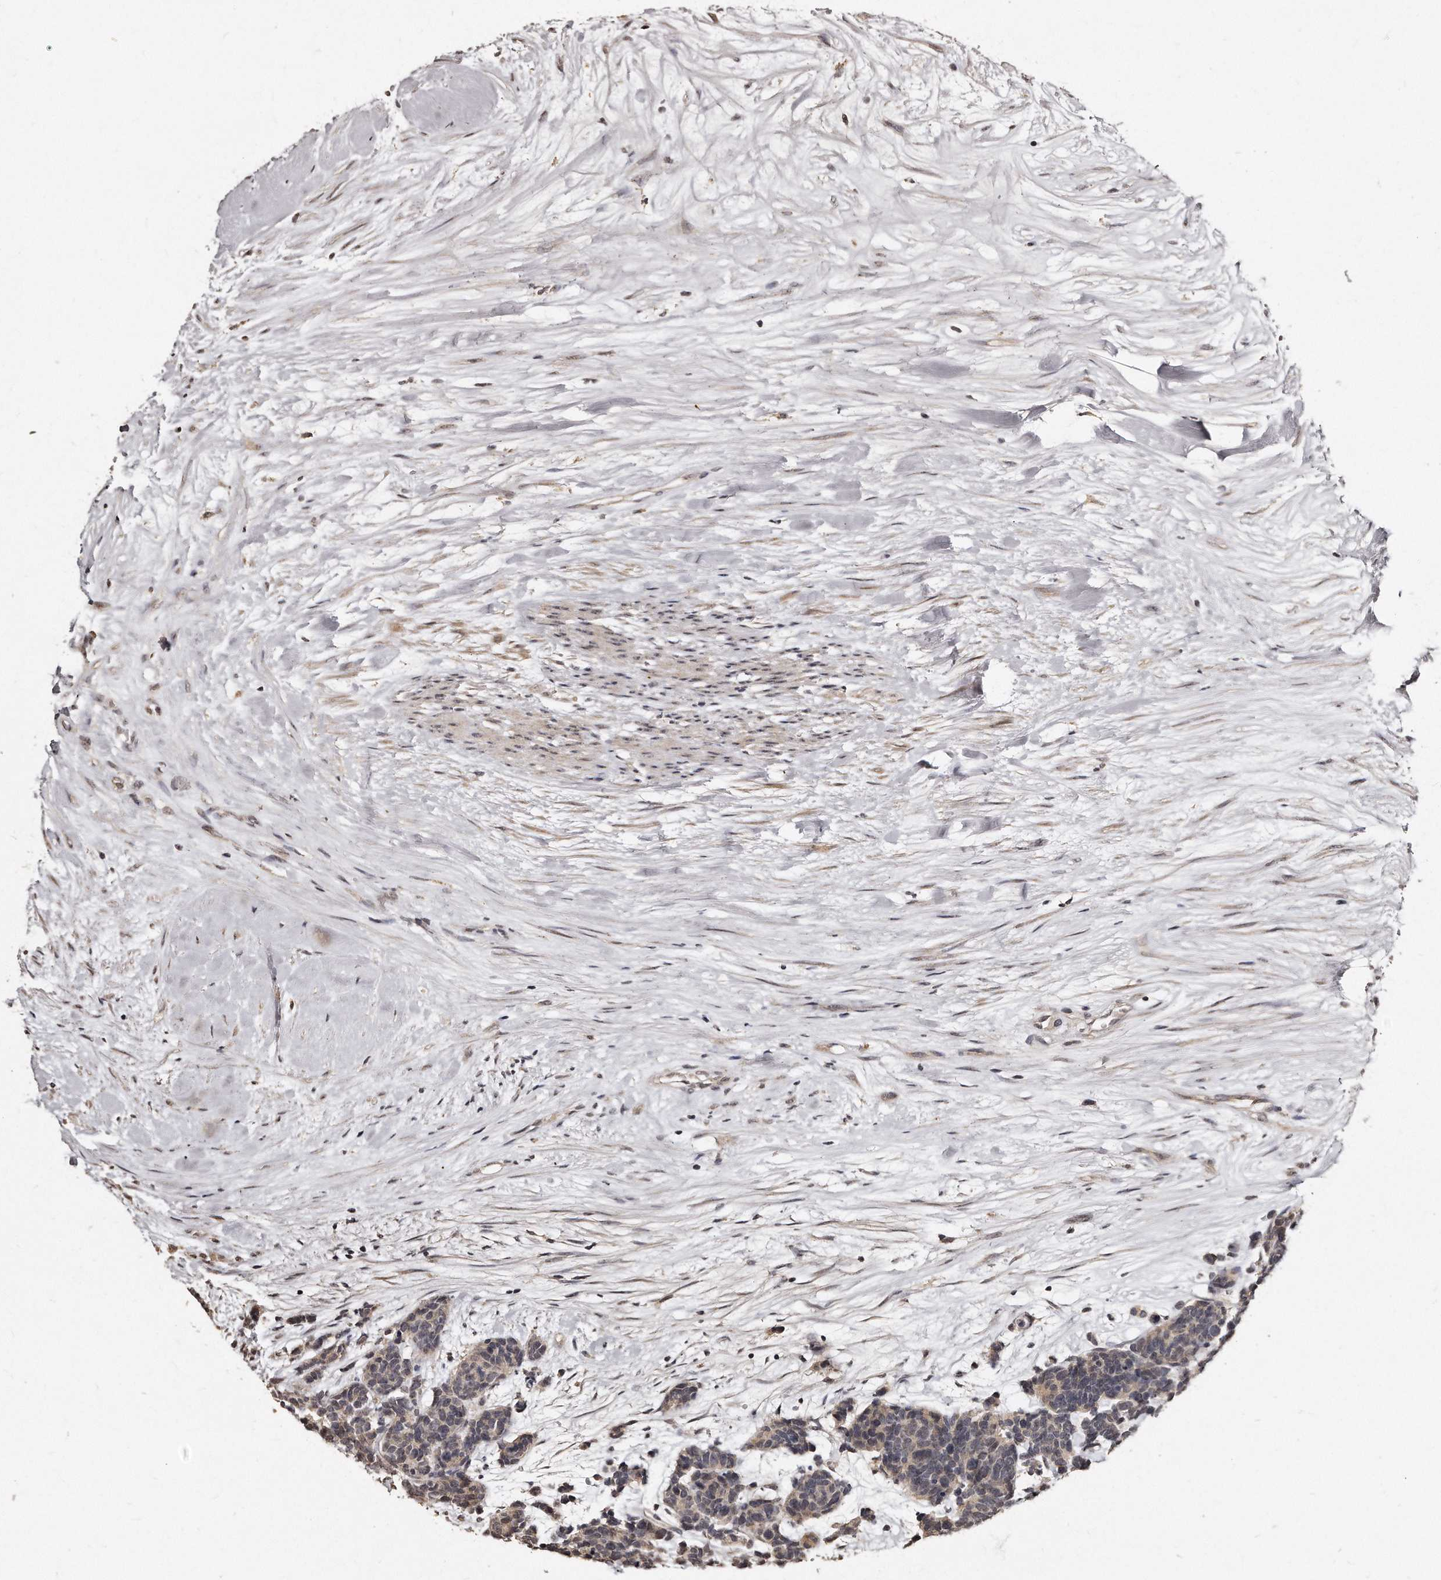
{"staining": {"intensity": "weak", "quantity": "25%-75%", "location": "cytoplasmic/membranous,nuclear"}, "tissue": "carcinoid", "cell_type": "Tumor cells", "image_type": "cancer", "snomed": [{"axis": "morphology", "description": "Carcinoma, NOS"}, {"axis": "morphology", "description": "Carcinoid, malignant, NOS"}, {"axis": "topography", "description": "Urinary bladder"}], "caption": "Immunohistochemistry staining of carcinoid, which shows low levels of weak cytoplasmic/membranous and nuclear expression in about 25%-75% of tumor cells indicating weak cytoplasmic/membranous and nuclear protein expression. The staining was performed using DAB (3,3'-diaminobenzidine) (brown) for protein detection and nuclei were counterstained in hematoxylin (blue).", "gene": "TSHR", "patient": {"sex": "male", "age": 57}}